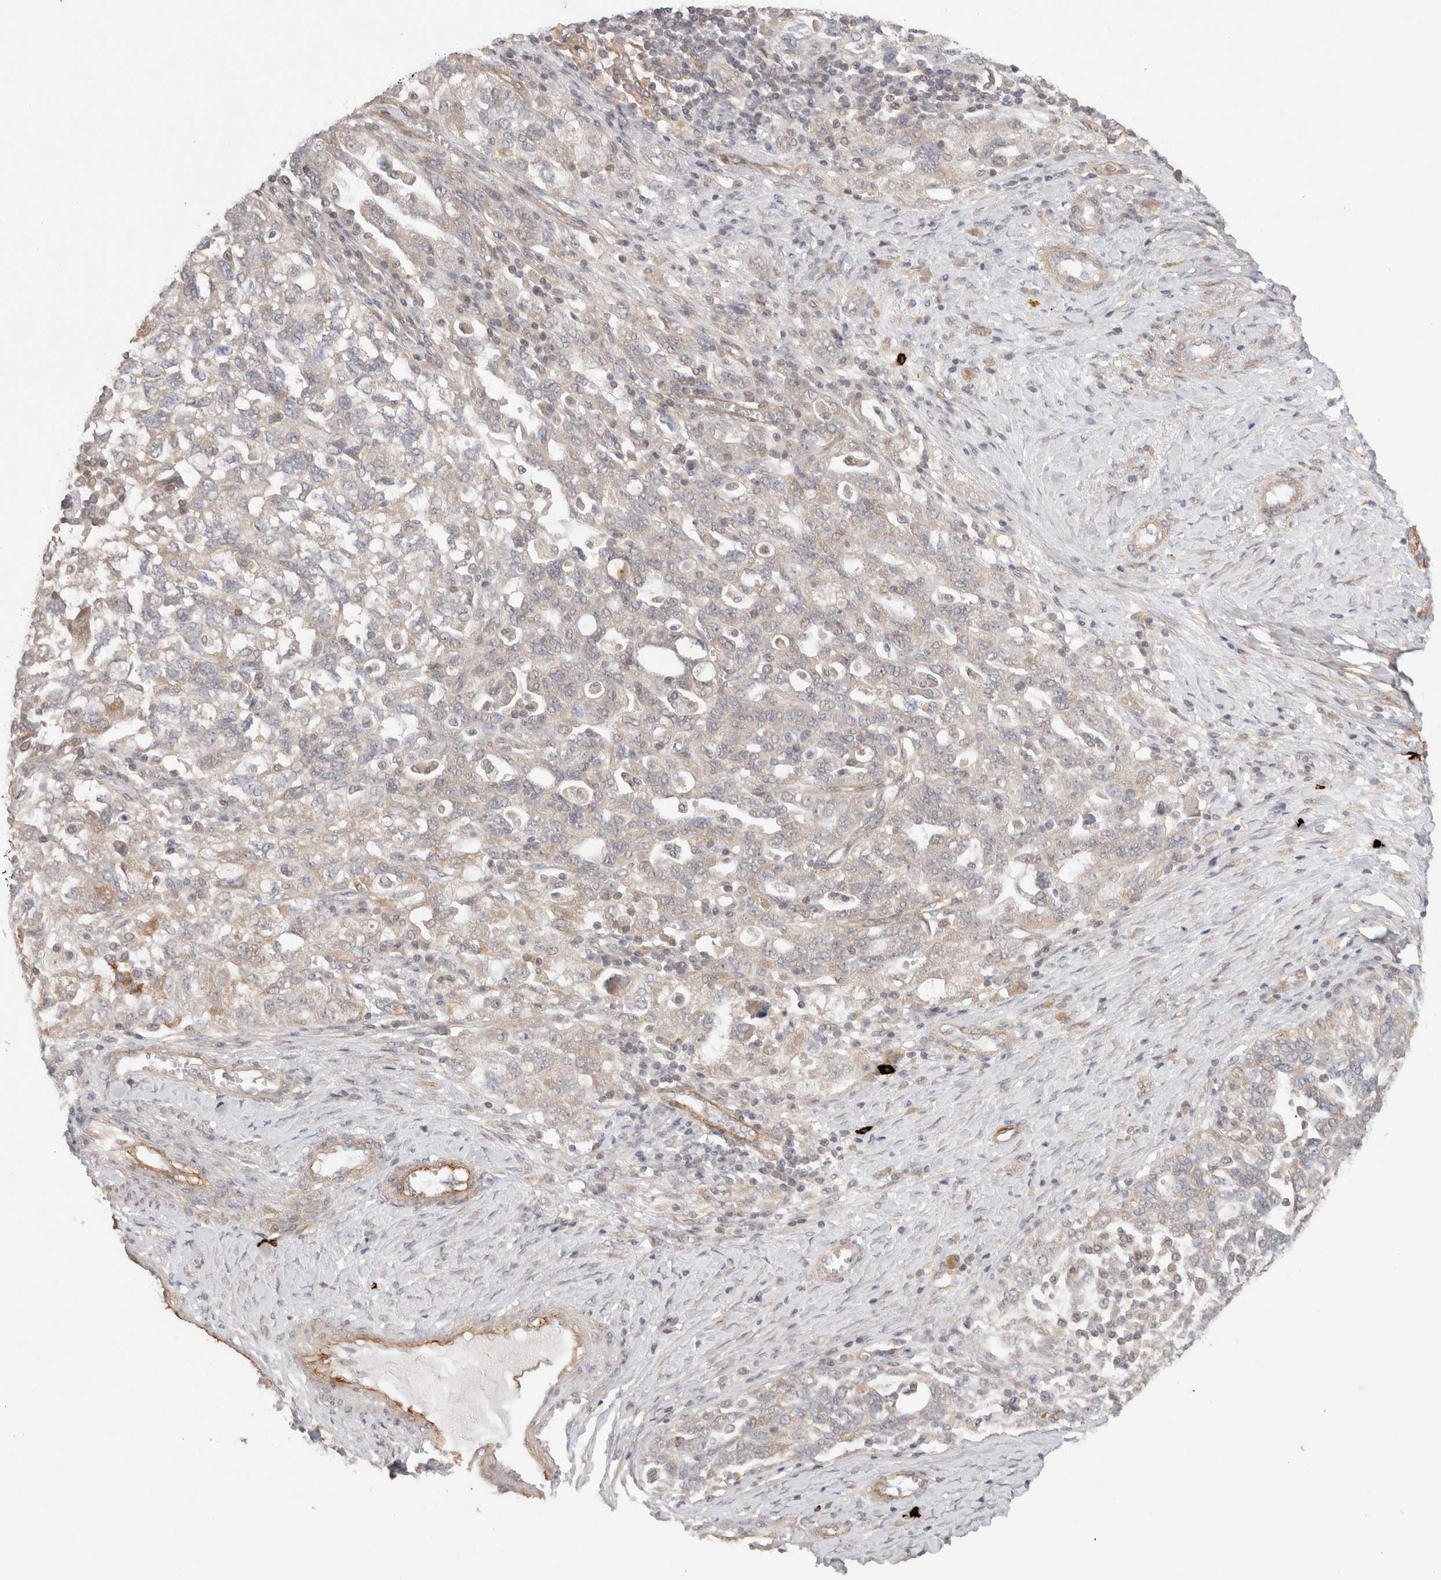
{"staining": {"intensity": "negative", "quantity": "none", "location": "none"}, "tissue": "ovarian cancer", "cell_type": "Tumor cells", "image_type": "cancer", "snomed": [{"axis": "morphology", "description": "Carcinoma, NOS"}, {"axis": "morphology", "description": "Cystadenocarcinoma, serous, NOS"}, {"axis": "topography", "description": "Ovary"}], "caption": "A histopathology image of serous cystadenocarcinoma (ovarian) stained for a protein displays no brown staining in tumor cells. The staining was performed using DAB (3,3'-diaminobenzidine) to visualize the protein expression in brown, while the nuclei were stained in blue with hematoxylin (Magnification: 20x).", "gene": "HSPG2", "patient": {"sex": "female", "age": 69}}